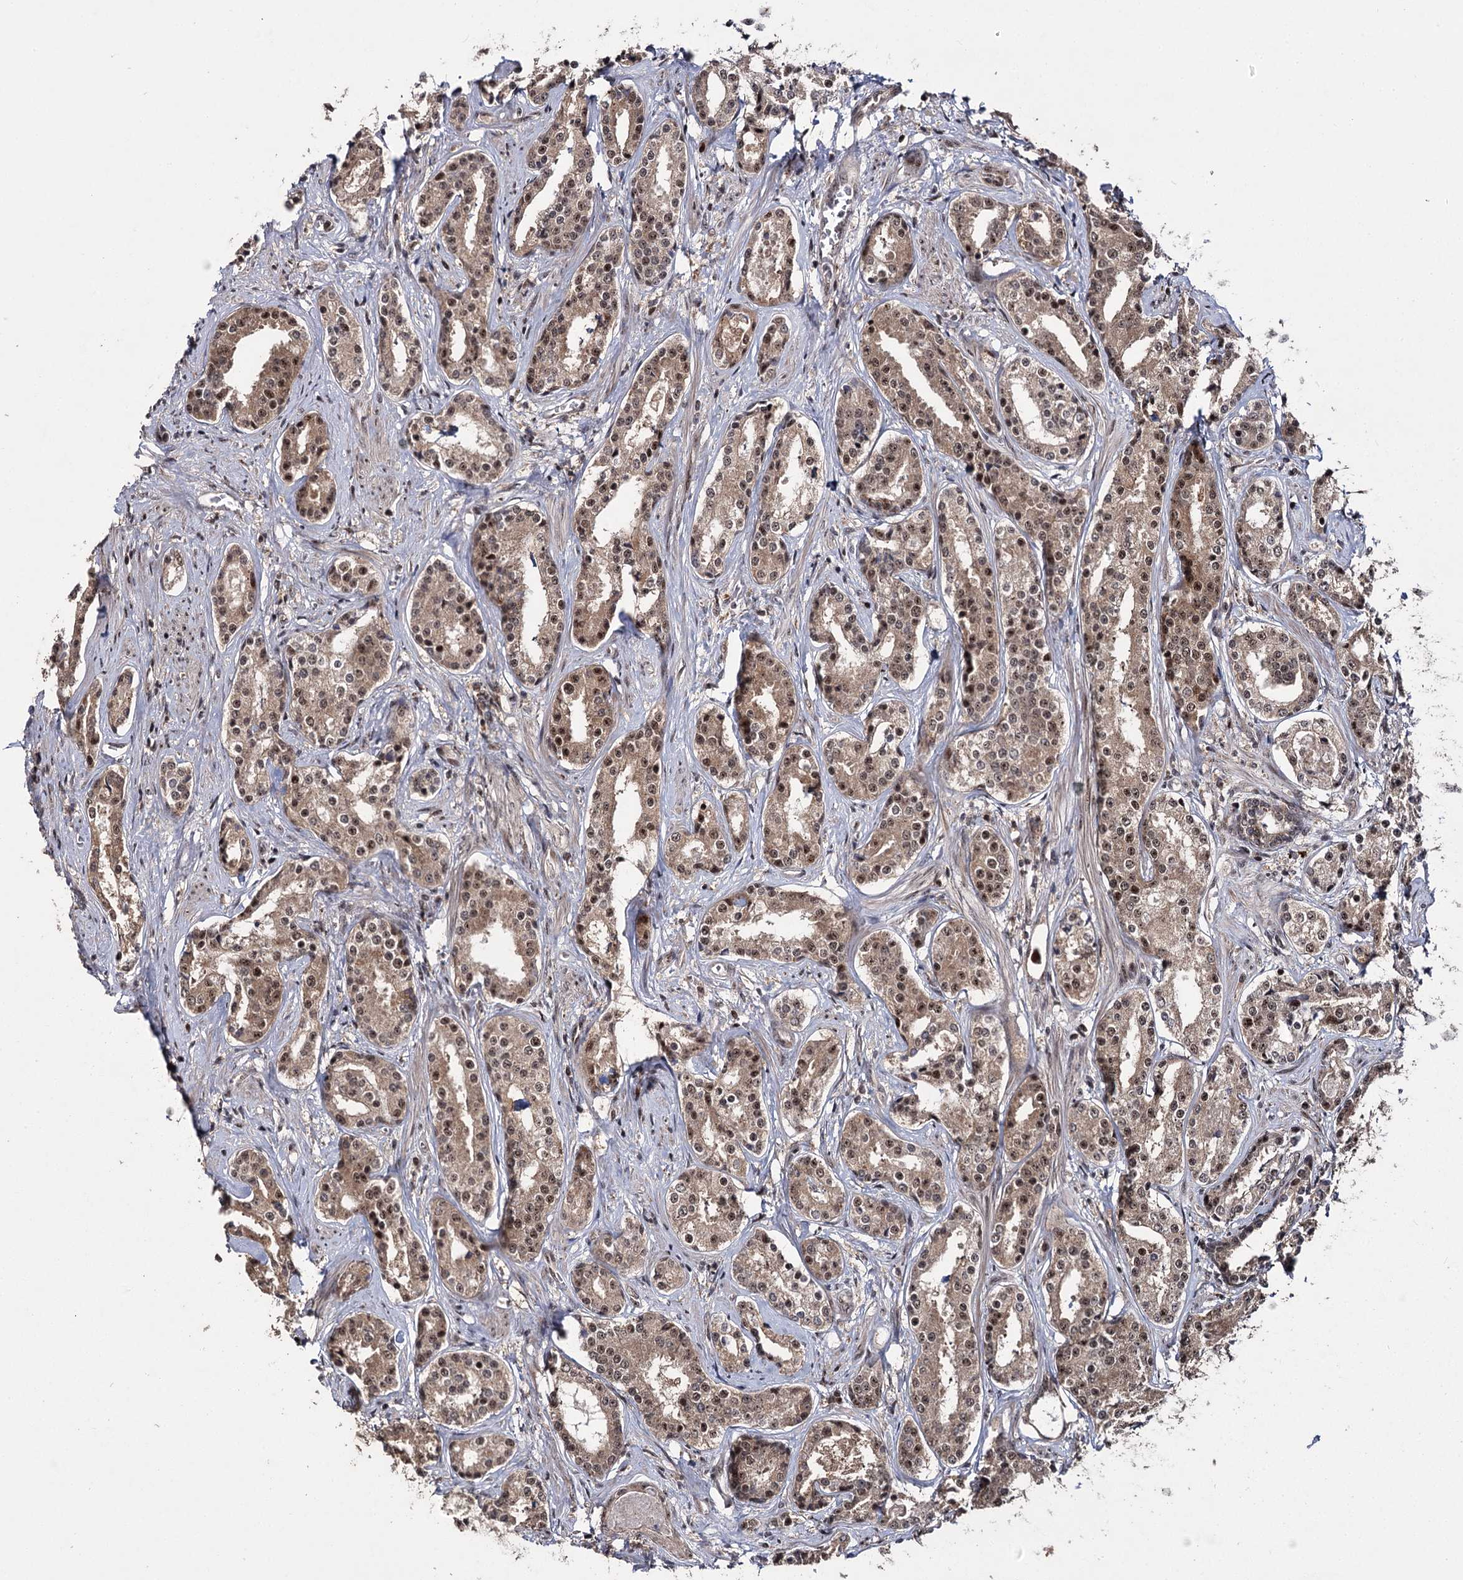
{"staining": {"intensity": "moderate", "quantity": ">75%", "location": "cytoplasmic/membranous,nuclear"}, "tissue": "prostate cancer", "cell_type": "Tumor cells", "image_type": "cancer", "snomed": [{"axis": "morphology", "description": "Adenocarcinoma, High grade"}, {"axis": "topography", "description": "Prostate"}], "caption": "Tumor cells exhibit moderate cytoplasmic/membranous and nuclear expression in approximately >75% of cells in high-grade adenocarcinoma (prostate).", "gene": "MKNK2", "patient": {"sex": "male", "age": 58}}